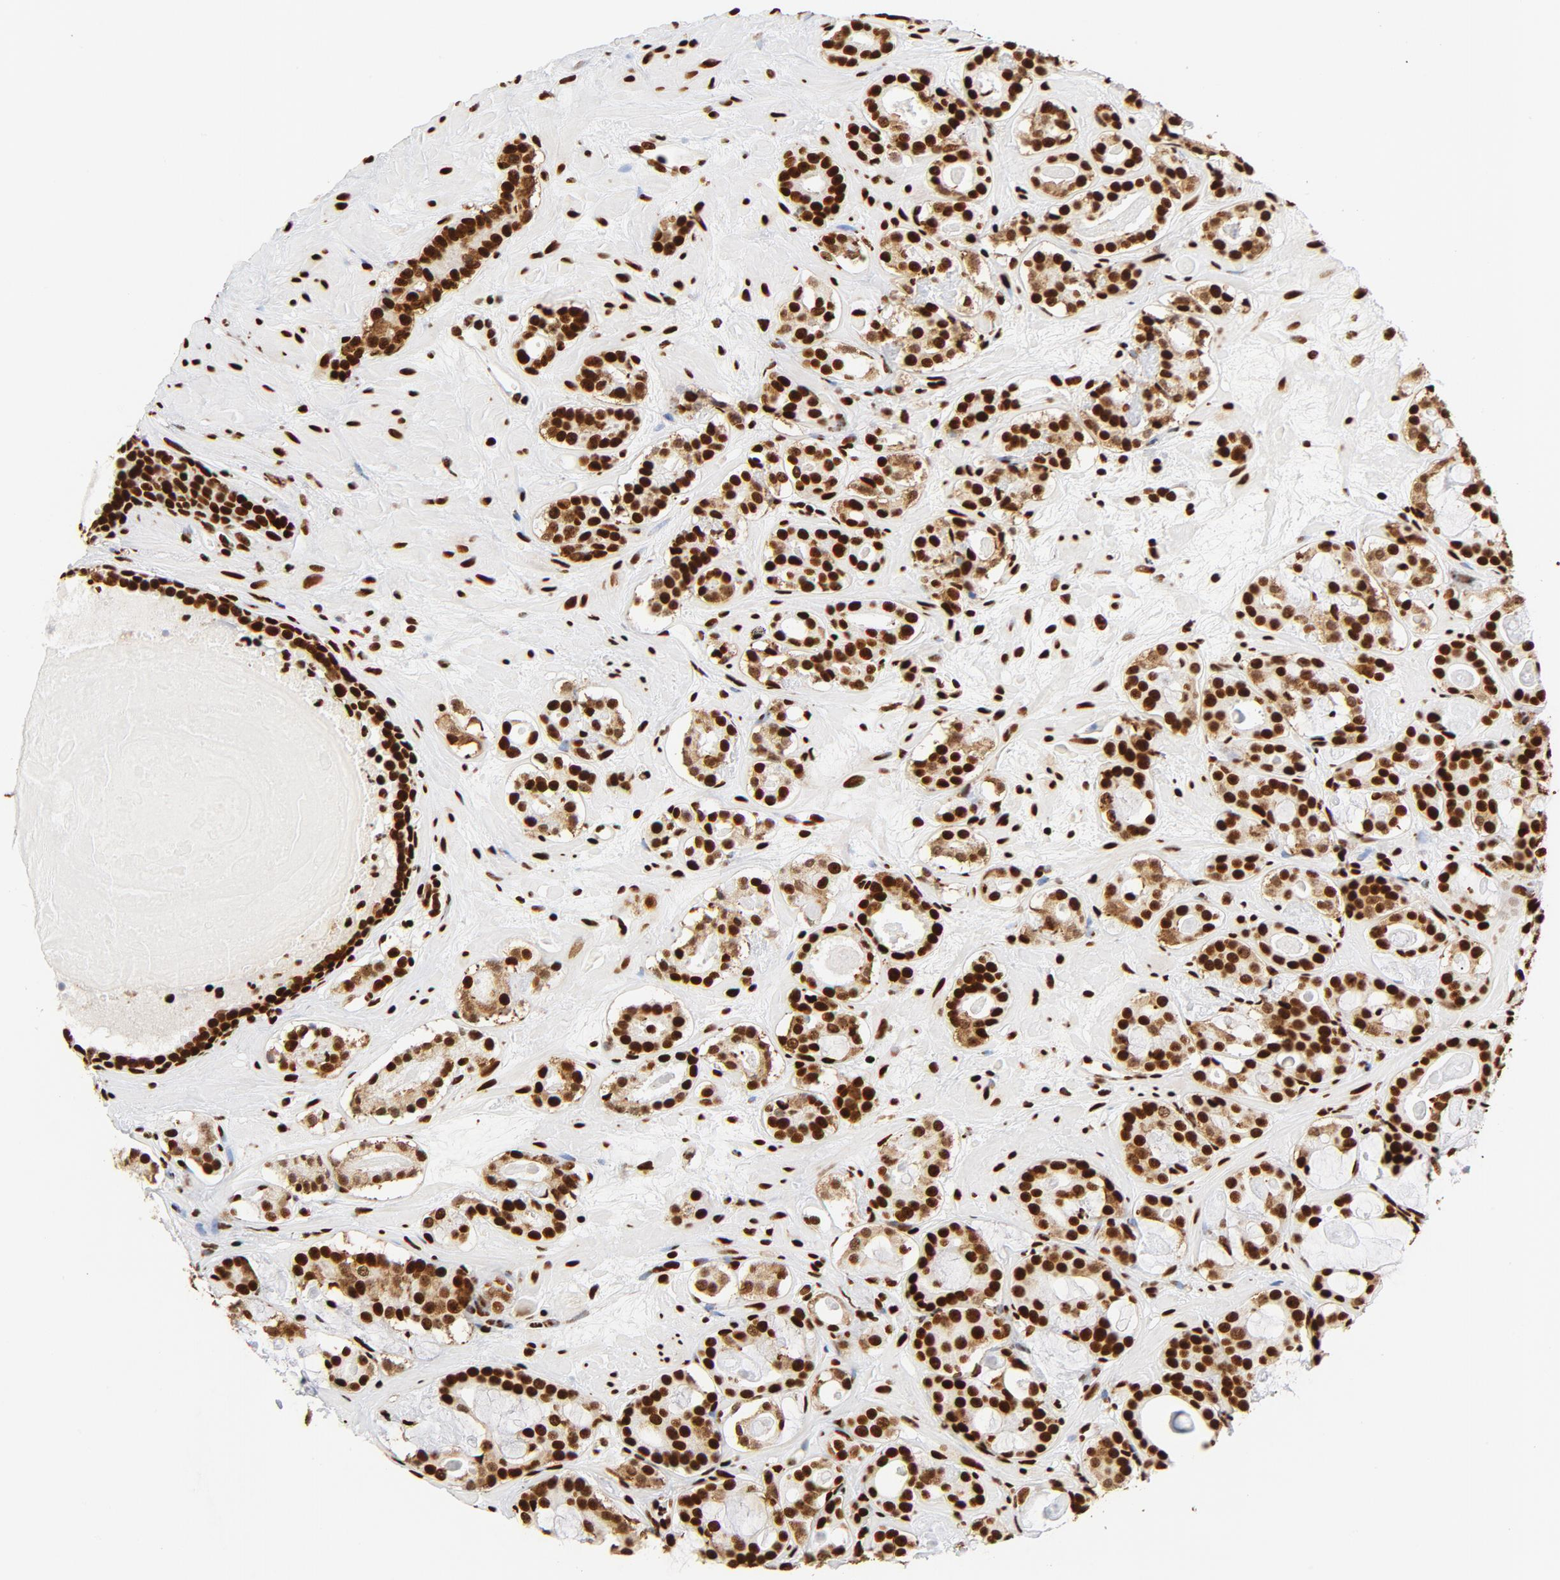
{"staining": {"intensity": "strong", "quantity": ">75%", "location": "cytoplasmic/membranous,nuclear"}, "tissue": "prostate cancer", "cell_type": "Tumor cells", "image_type": "cancer", "snomed": [{"axis": "morphology", "description": "Adenocarcinoma, Low grade"}, {"axis": "topography", "description": "Prostate"}], "caption": "This image exhibits immunohistochemistry (IHC) staining of human prostate cancer, with high strong cytoplasmic/membranous and nuclear staining in about >75% of tumor cells.", "gene": "XRCC6", "patient": {"sex": "male", "age": 57}}